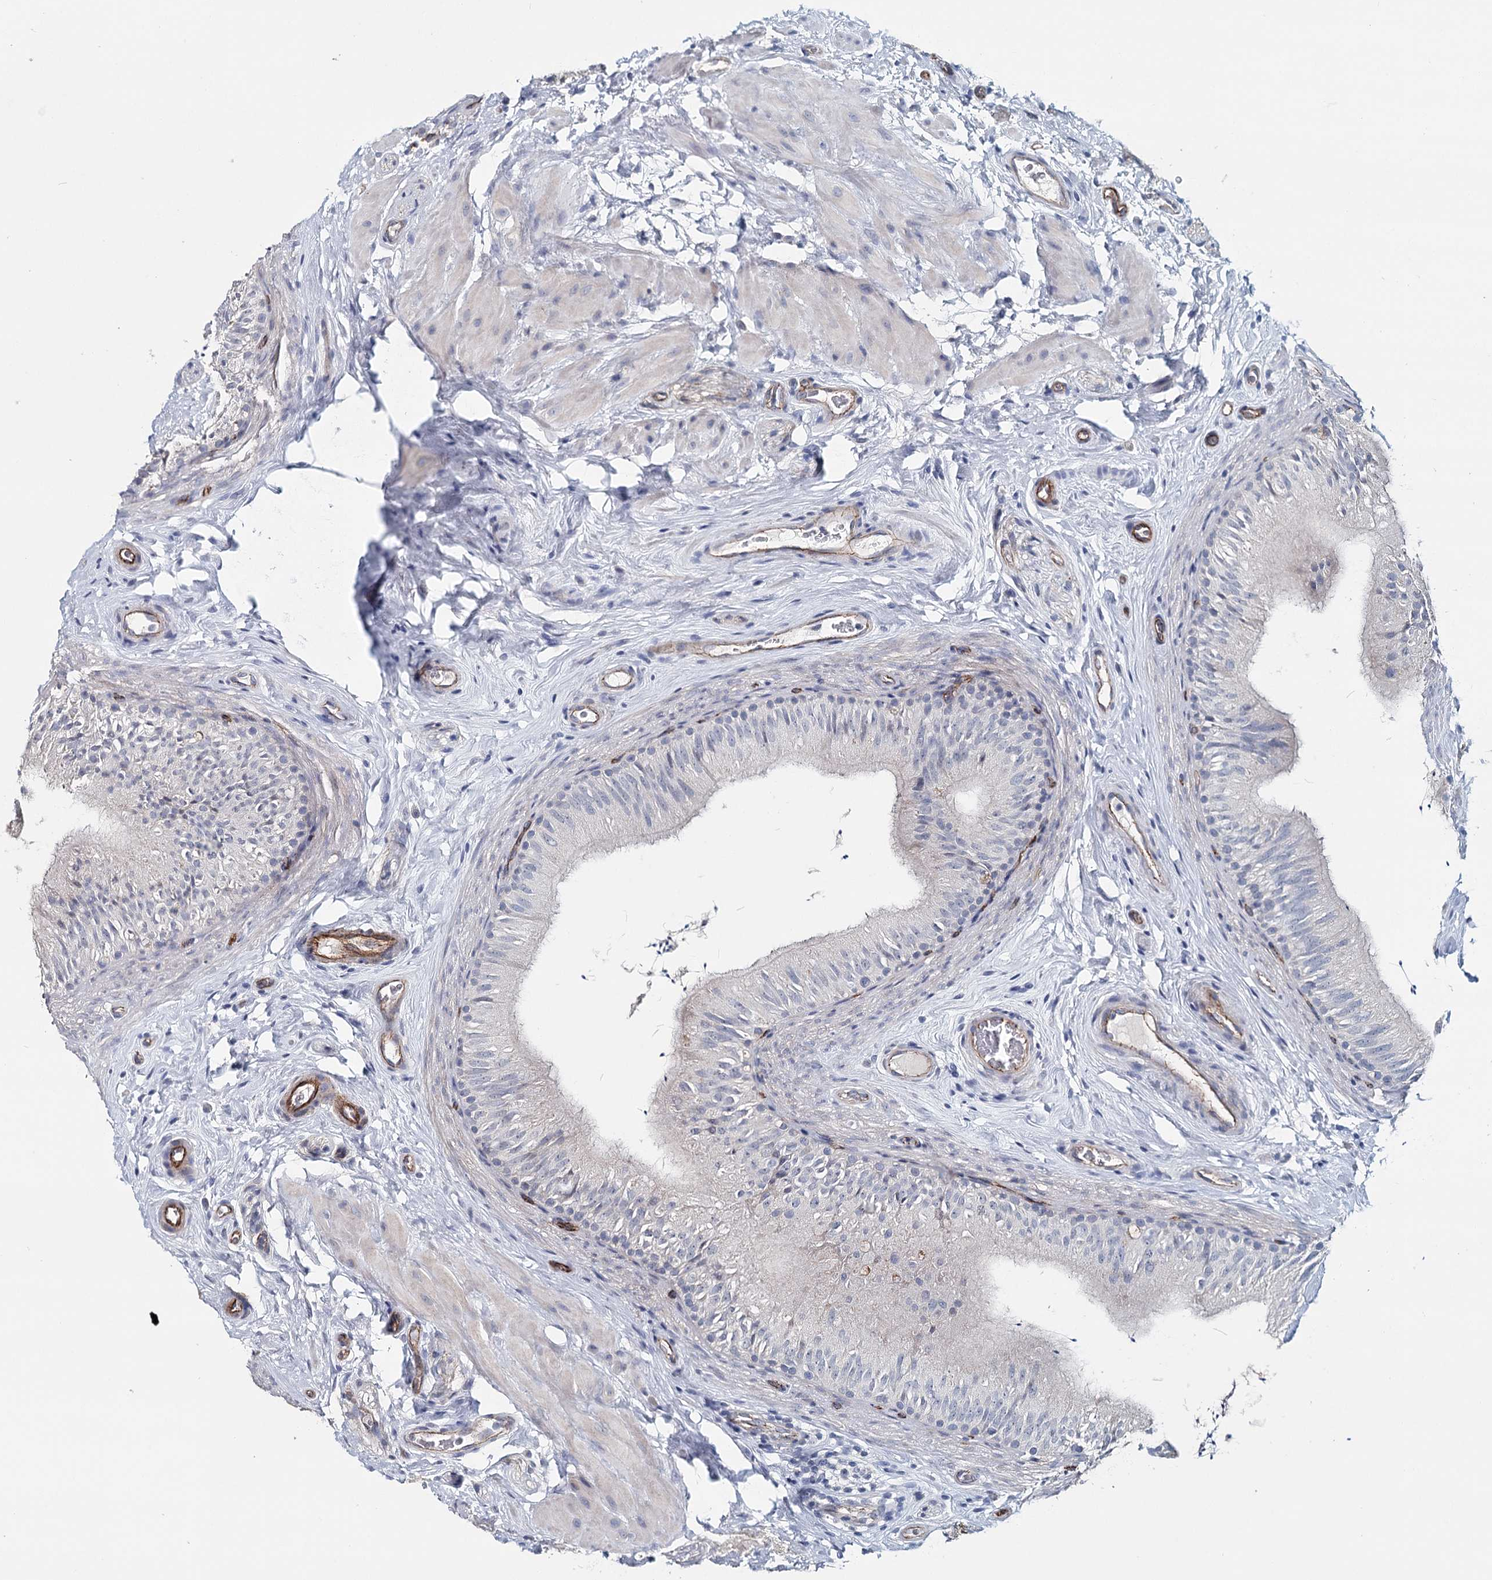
{"staining": {"intensity": "negative", "quantity": "none", "location": "none"}, "tissue": "epididymis", "cell_type": "Glandular cells", "image_type": "normal", "snomed": [{"axis": "morphology", "description": "Normal tissue, NOS"}, {"axis": "topography", "description": "Epididymis"}], "caption": "The photomicrograph reveals no significant expression in glandular cells of epididymis.", "gene": "SYNPO", "patient": {"sex": "male", "age": 46}}